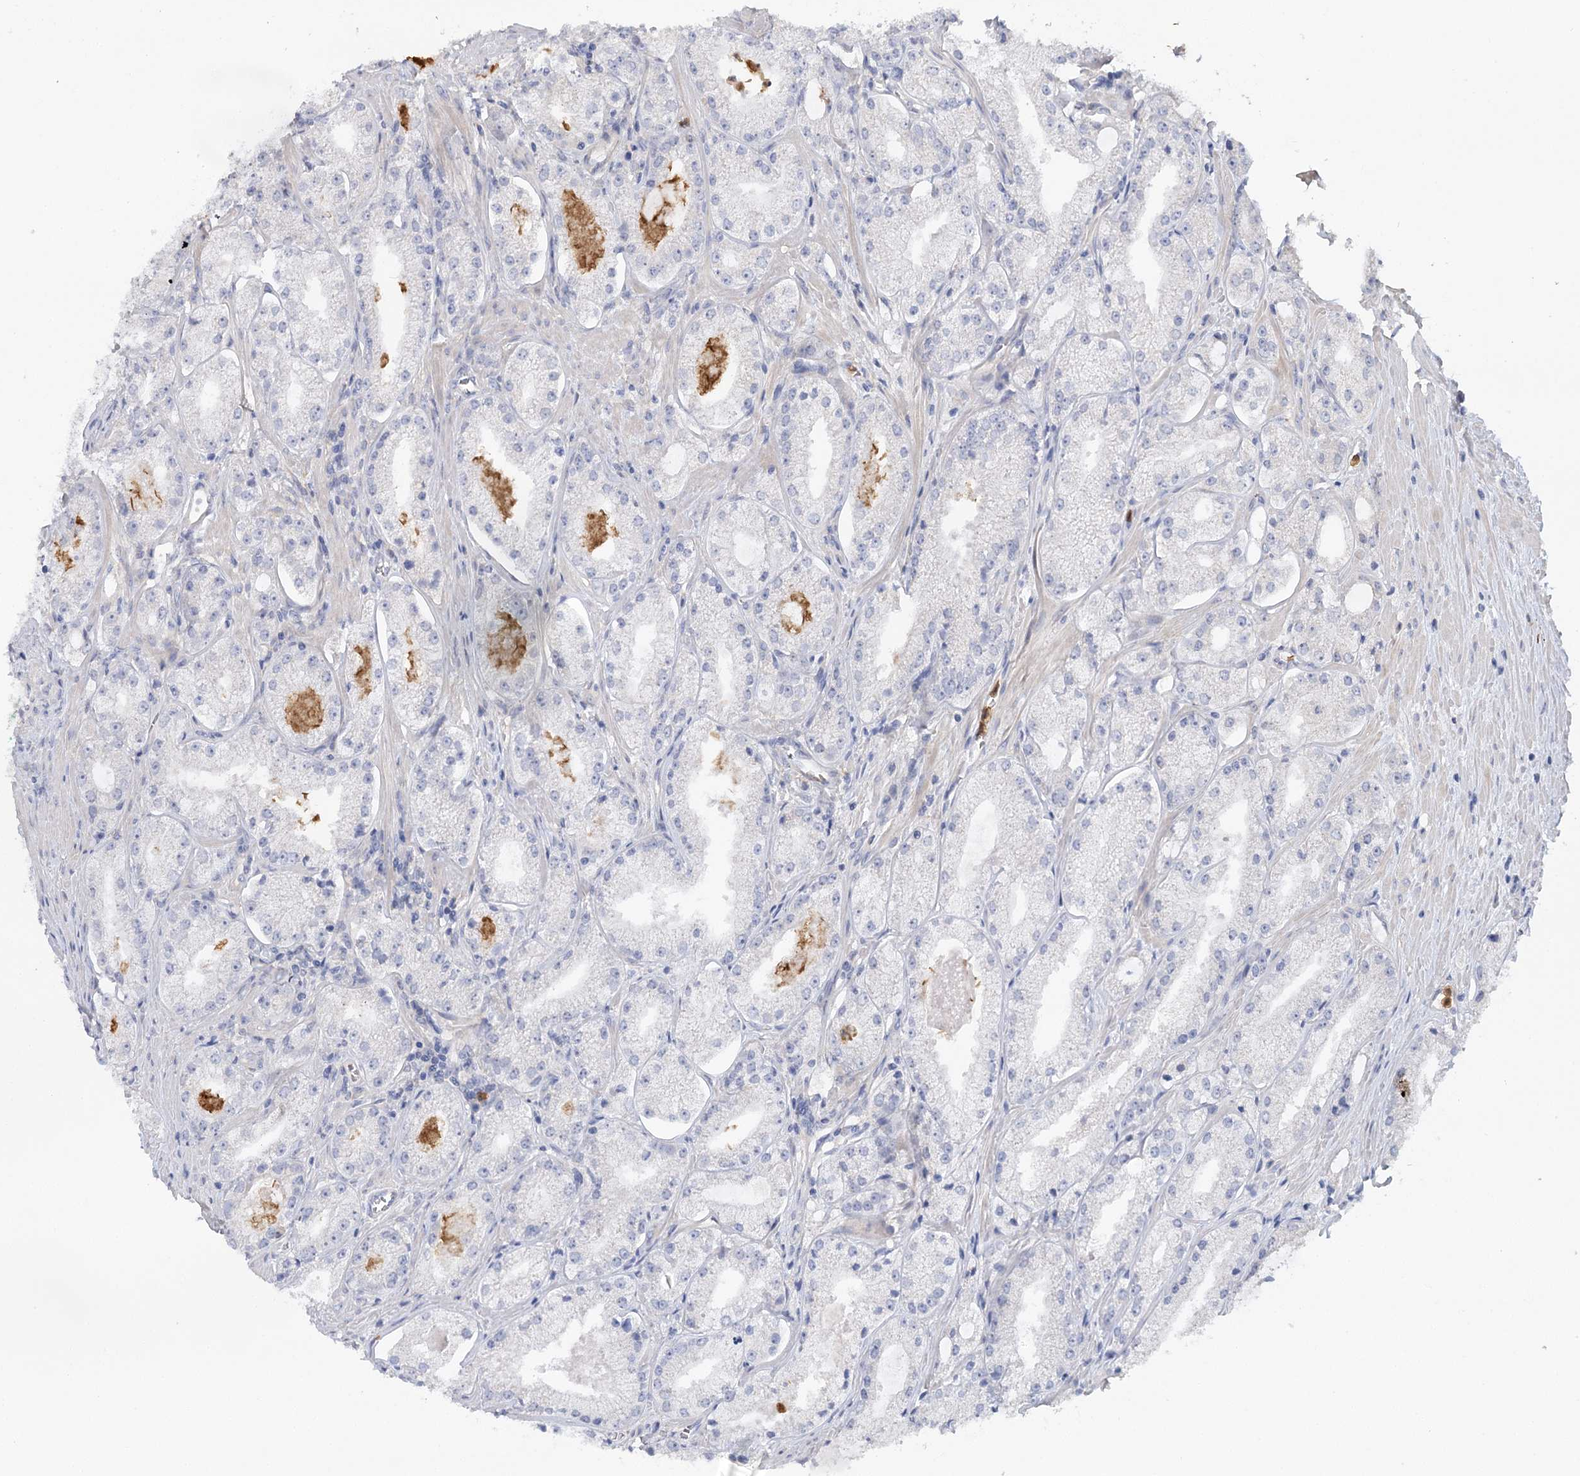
{"staining": {"intensity": "negative", "quantity": "none", "location": "none"}, "tissue": "prostate cancer", "cell_type": "Tumor cells", "image_type": "cancer", "snomed": [{"axis": "morphology", "description": "Adenocarcinoma, Low grade"}, {"axis": "topography", "description": "Prostate"}], "caption": "IHC of prostate cancer shows no staining in tumor cells.", "gene": "EPB41L5", "patient": {"sex": "male", "age": 69}}